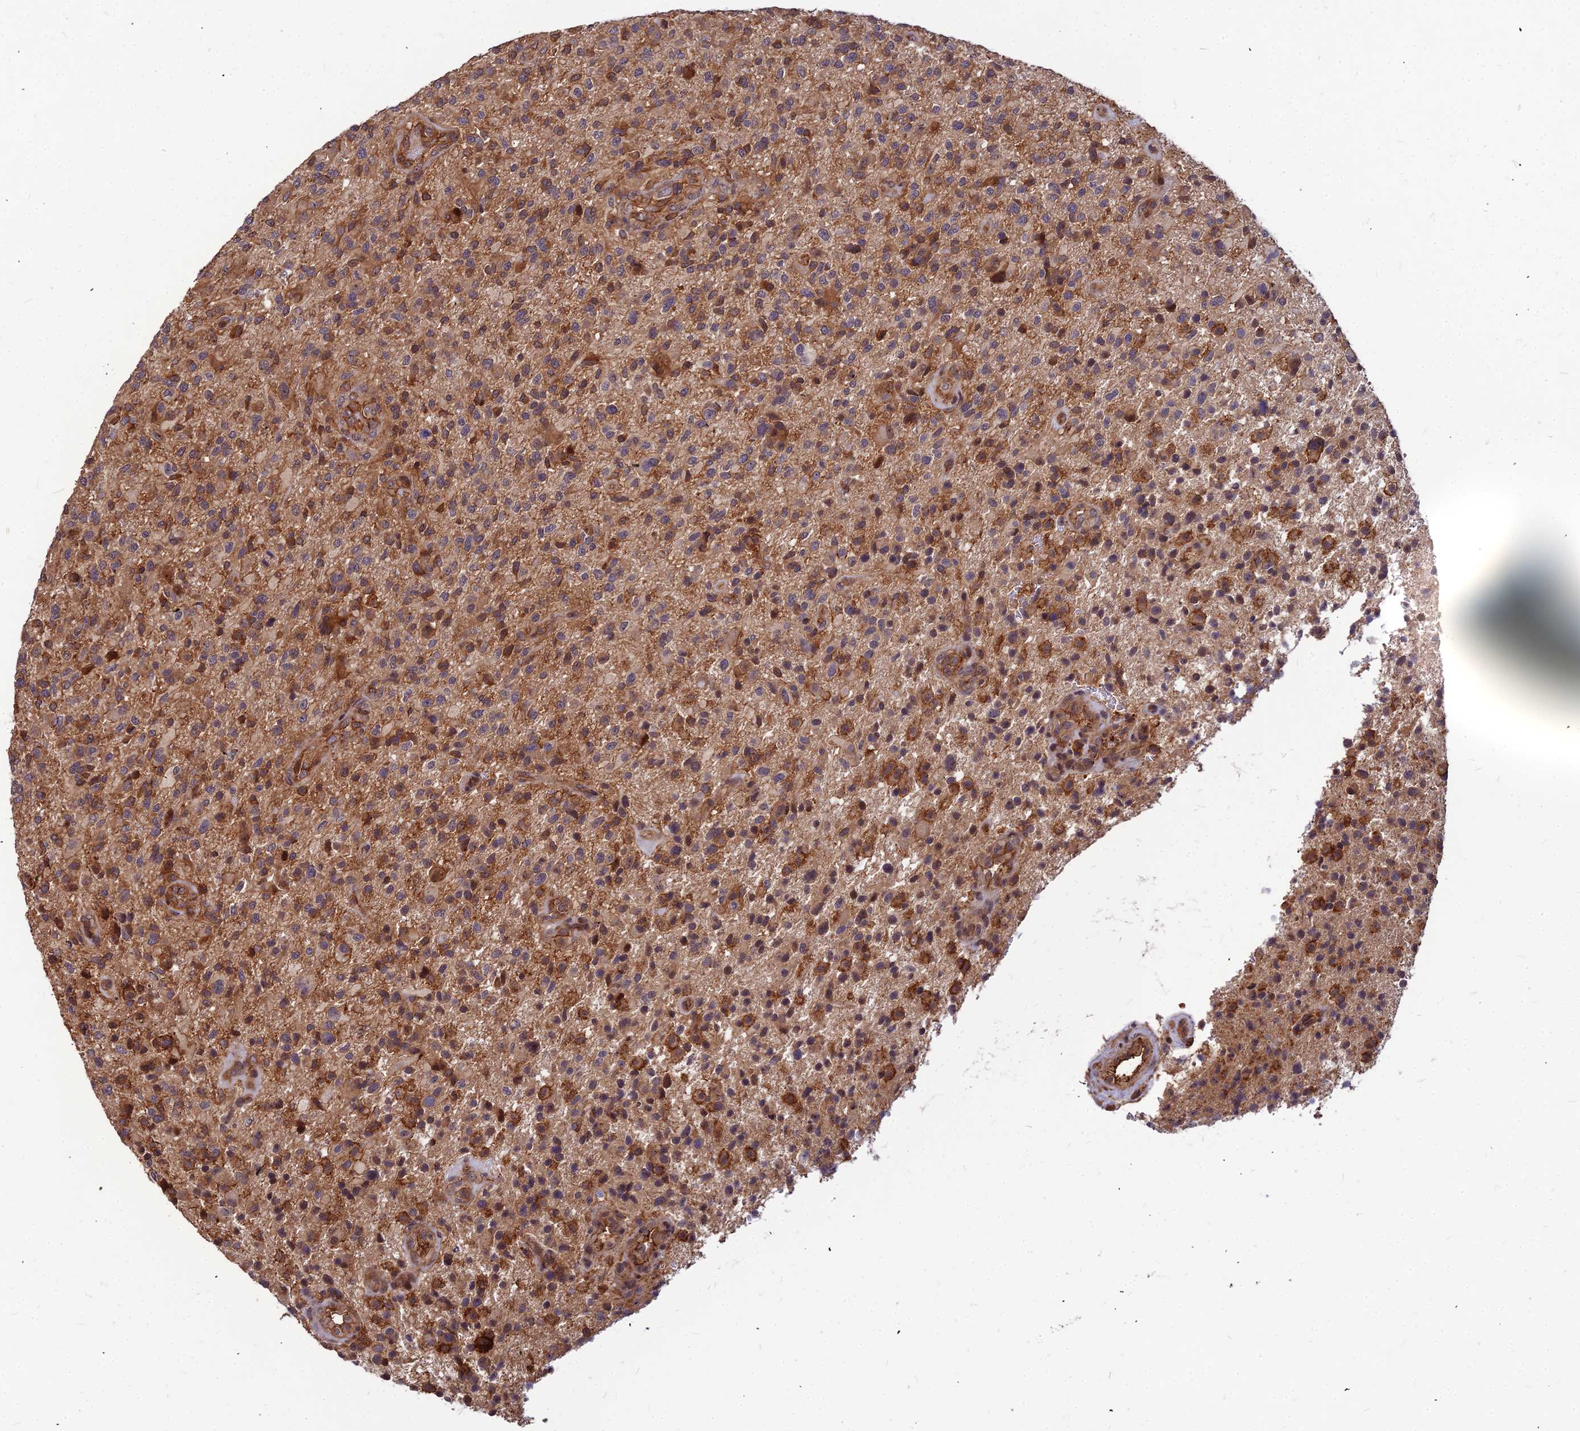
{"staining": {"intensity": "moderate", "quantity": ">75%", "location": "cytoplasmic/membranous"}, "tissue": "glioma", "cell_type": "Tumor cells", "image_type": "cancer", "snomed": [{"axis": "morphology", "description": "Glioma, malignant, High grade"}, {"axis": "topography", "description": "Brain"}], "caption": "Malignant glioma (high-grade) stained for a protein (brown) displays moderate cytoplasmic/membranous positive positivity in about >75% of tumor cells.", "gene": "ZNF467", "patient": {"sex": "male", "age": 47}}